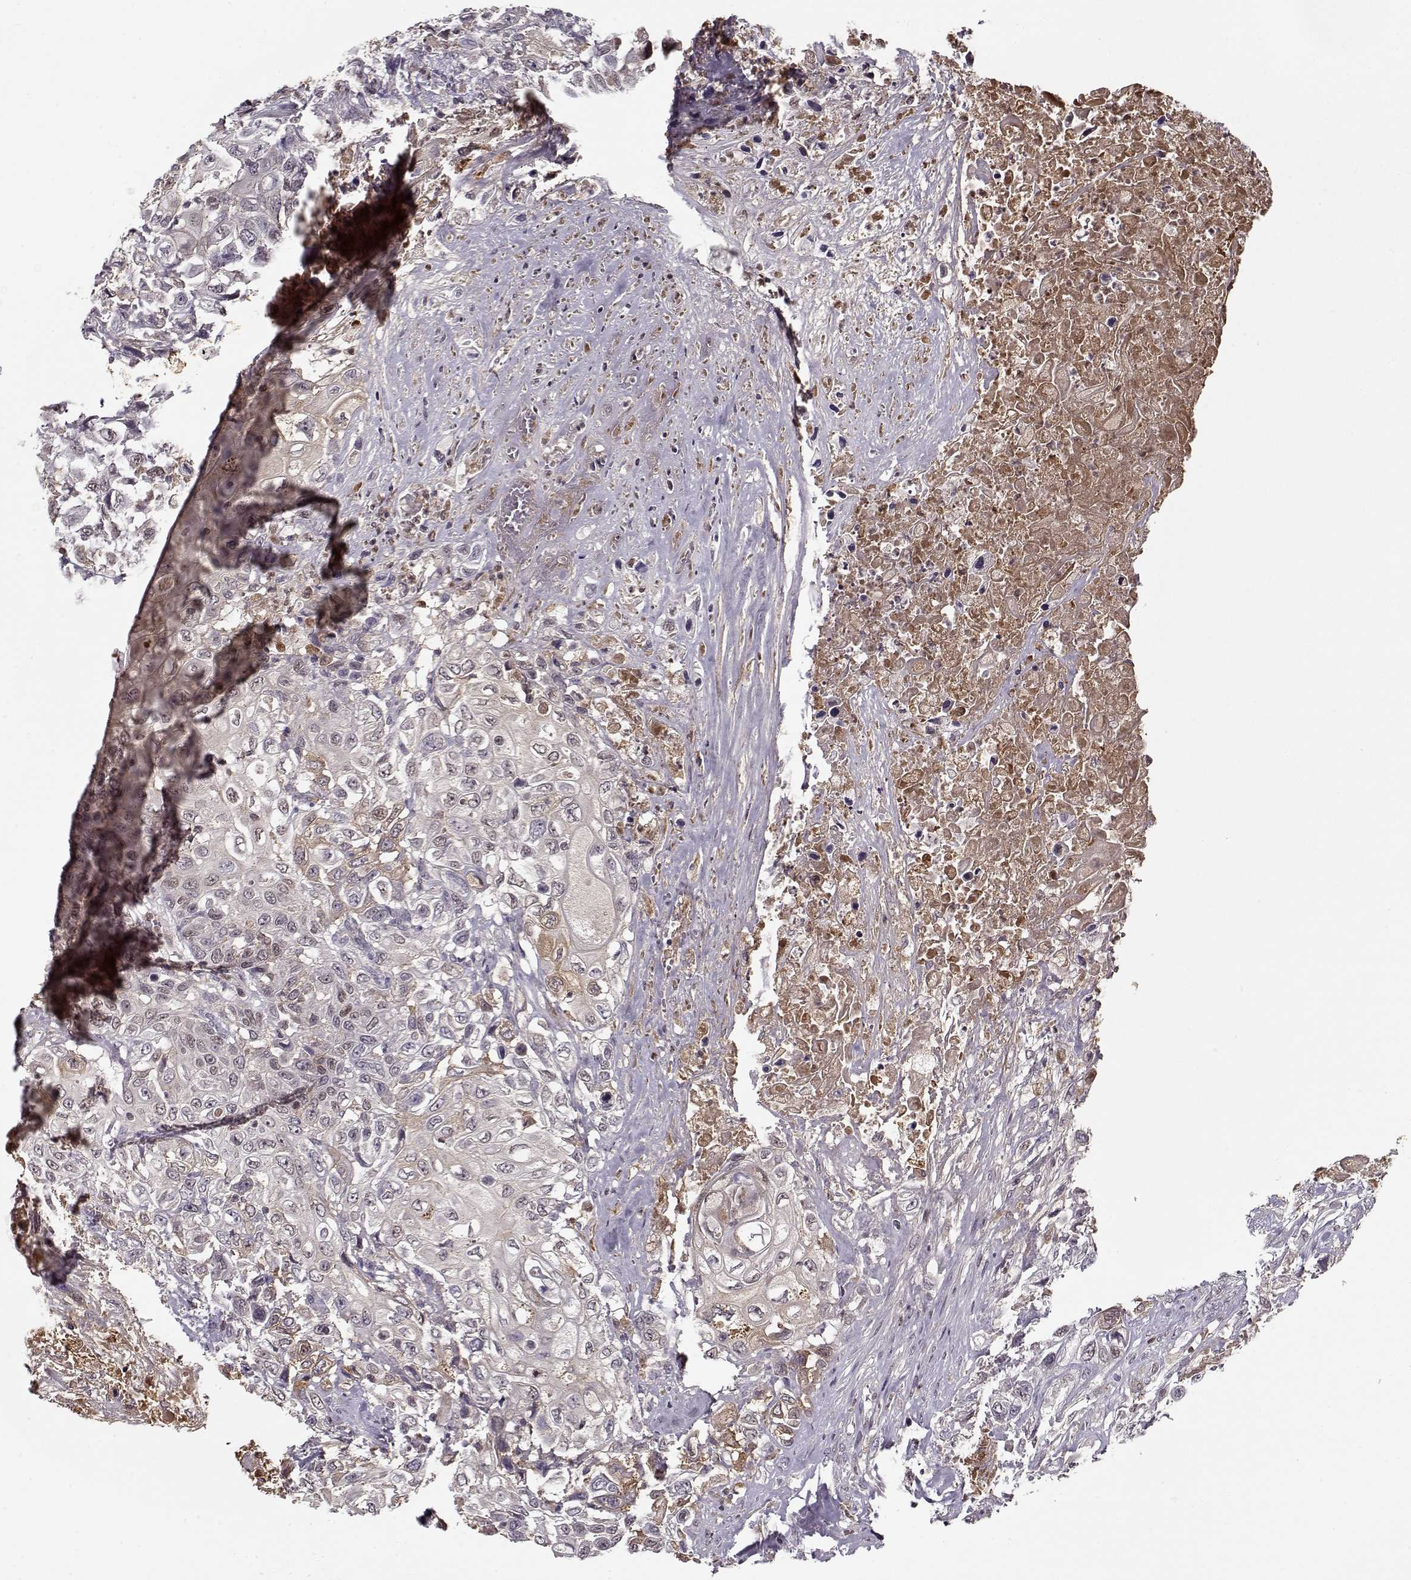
{"staining": {"intensity": "negative", "quantity": "none", "location": "none"}, "tissue": "urothelial cancer", "cell_type": "Tumor cells", "image_type": "cancer", "snomed": [{"axis": "morphology", "description": "Urothelial carcinoma, High grade"}, {"axis": "topography", "description": "Urinary bladder"}], "caption": "Immunohistochemical staining of human urothelial carcinoma (high-grade) exhibits no significant staining in tumor cells. (Immunohistochemistry, brightfield microscopy, high magnification).", "gene": "AFM", "patient": {"sex": "female", "age": 56}}